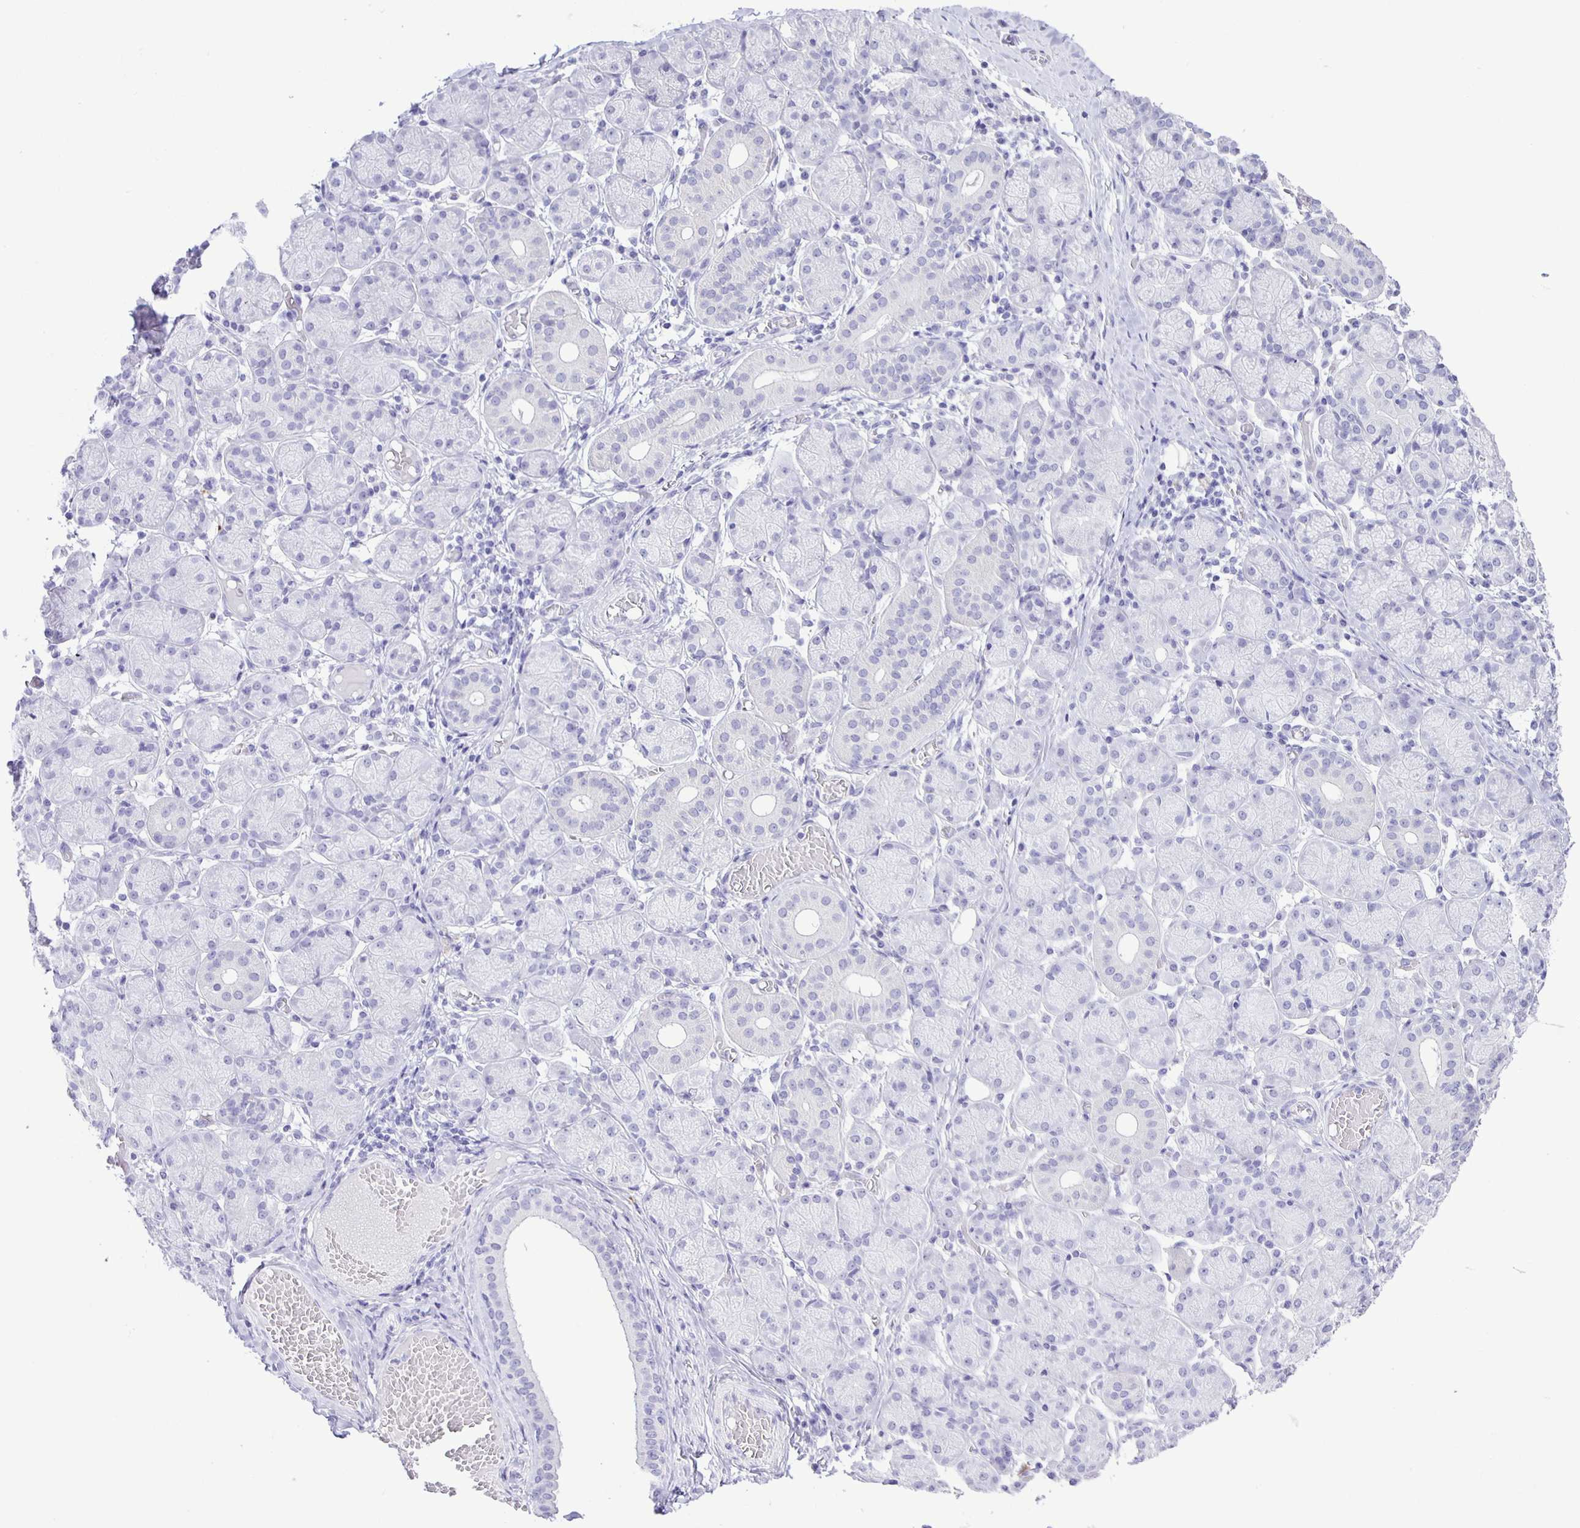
{"staining": {"intensity": "negative", "quantity": "none", "location": "none"}, "tissue": "salivary gland", "cell_type": "Glandular cells", "image_type": "normal", "snomed": [{"axis": "morphology", "description": "Normal tissue, NOS"}, {"axis": "topography", "description": "Salivary gland"}], "caption": "IHC of normal human salivary gland shows no expression in glandular cells. Nuclei are stained in blue.", "gene": "EZHIP", "patient": {"sex": "female", "age": 24}}